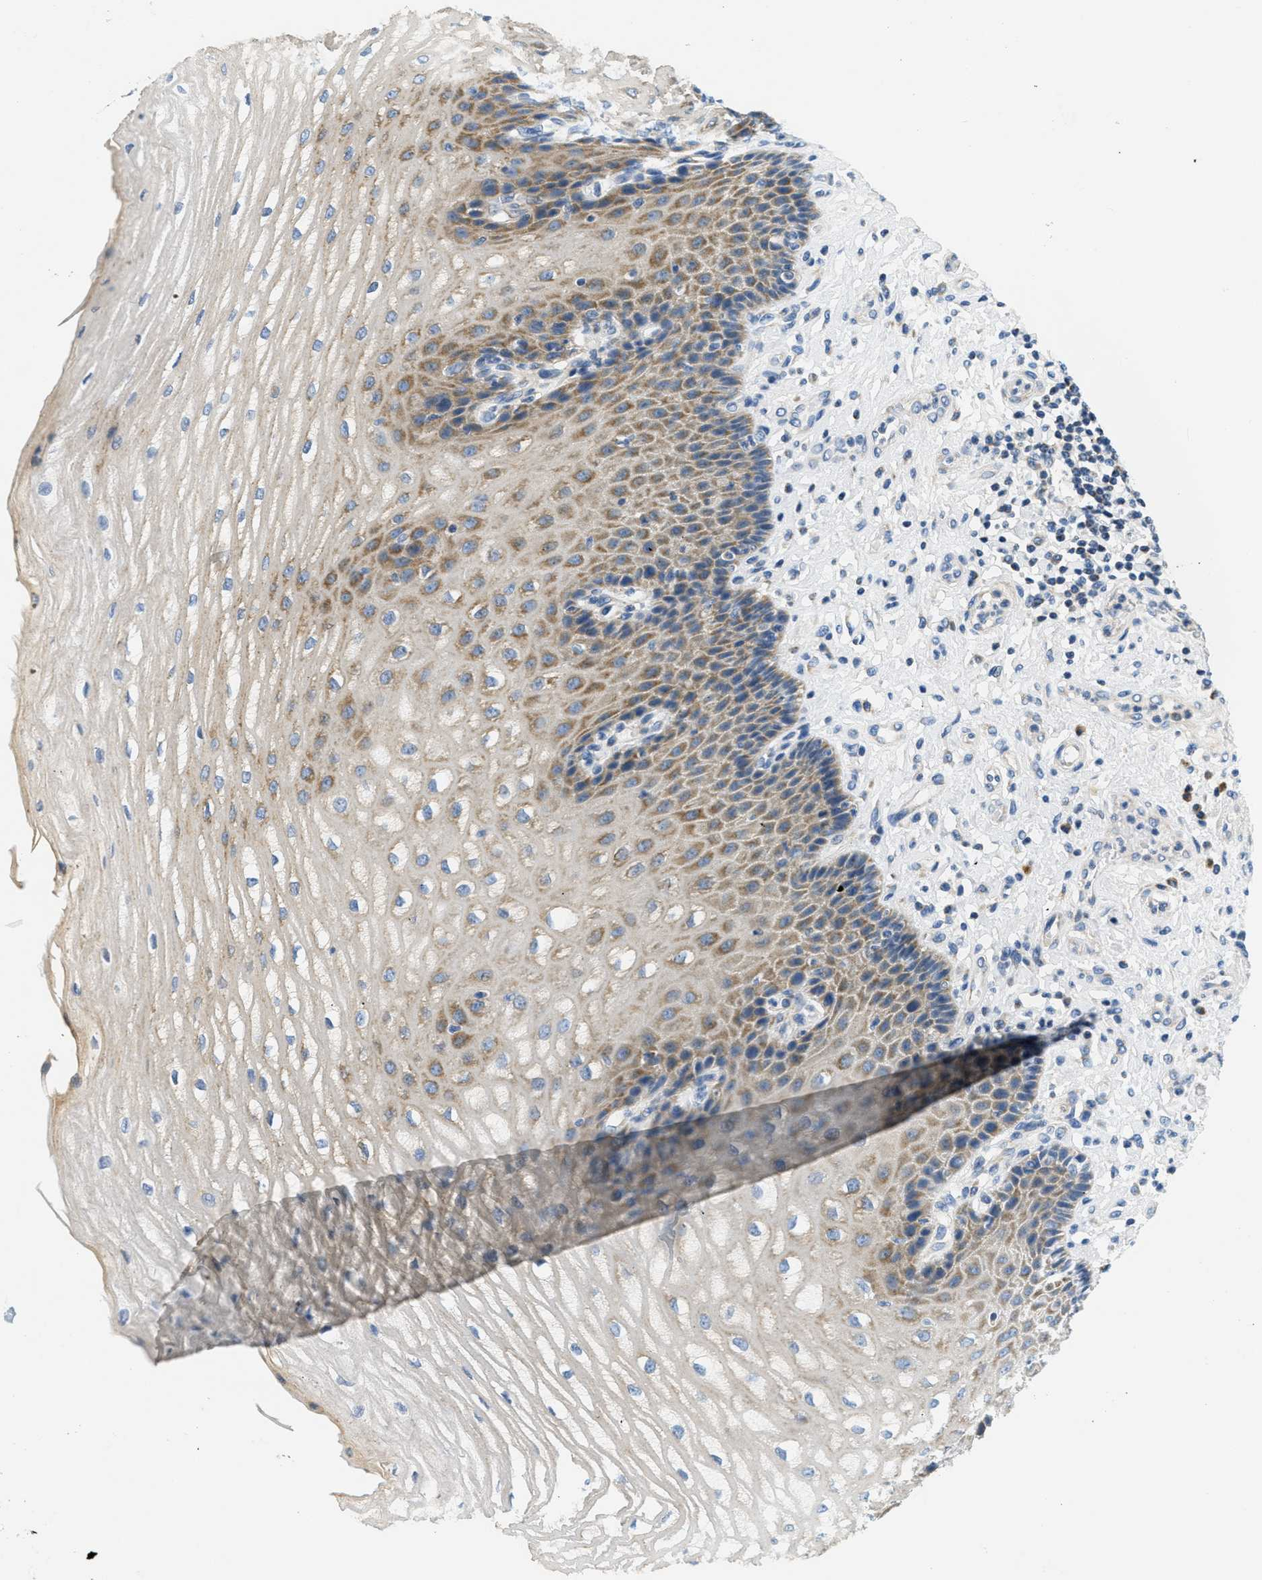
{"staining": {"intensity": "moderate", "quantity": "25%-75%", "location": "cytoplasmic/membranous"}, "tissue": "esophagus", "cell_type": "Squamous epithelial cells", "image_type": "normal", "snomed": [{"axis": "morphology", "description": "Normal tissue, NOS"}, {"axis": "topography", "description": "Esophagus"}], "caption": "DAB (3,3'-diaminobenzidine) immunohistochemical staining of normal human esophagus reveals moderate cytoplasmic/membranous protein staining in approximately 25%-75% of squamous epithelial cells. (DAB = brown stain, brightfield microscopy at high magnification).", "gene": "CA4", "patient": {"sex": "male", "age": 54}}